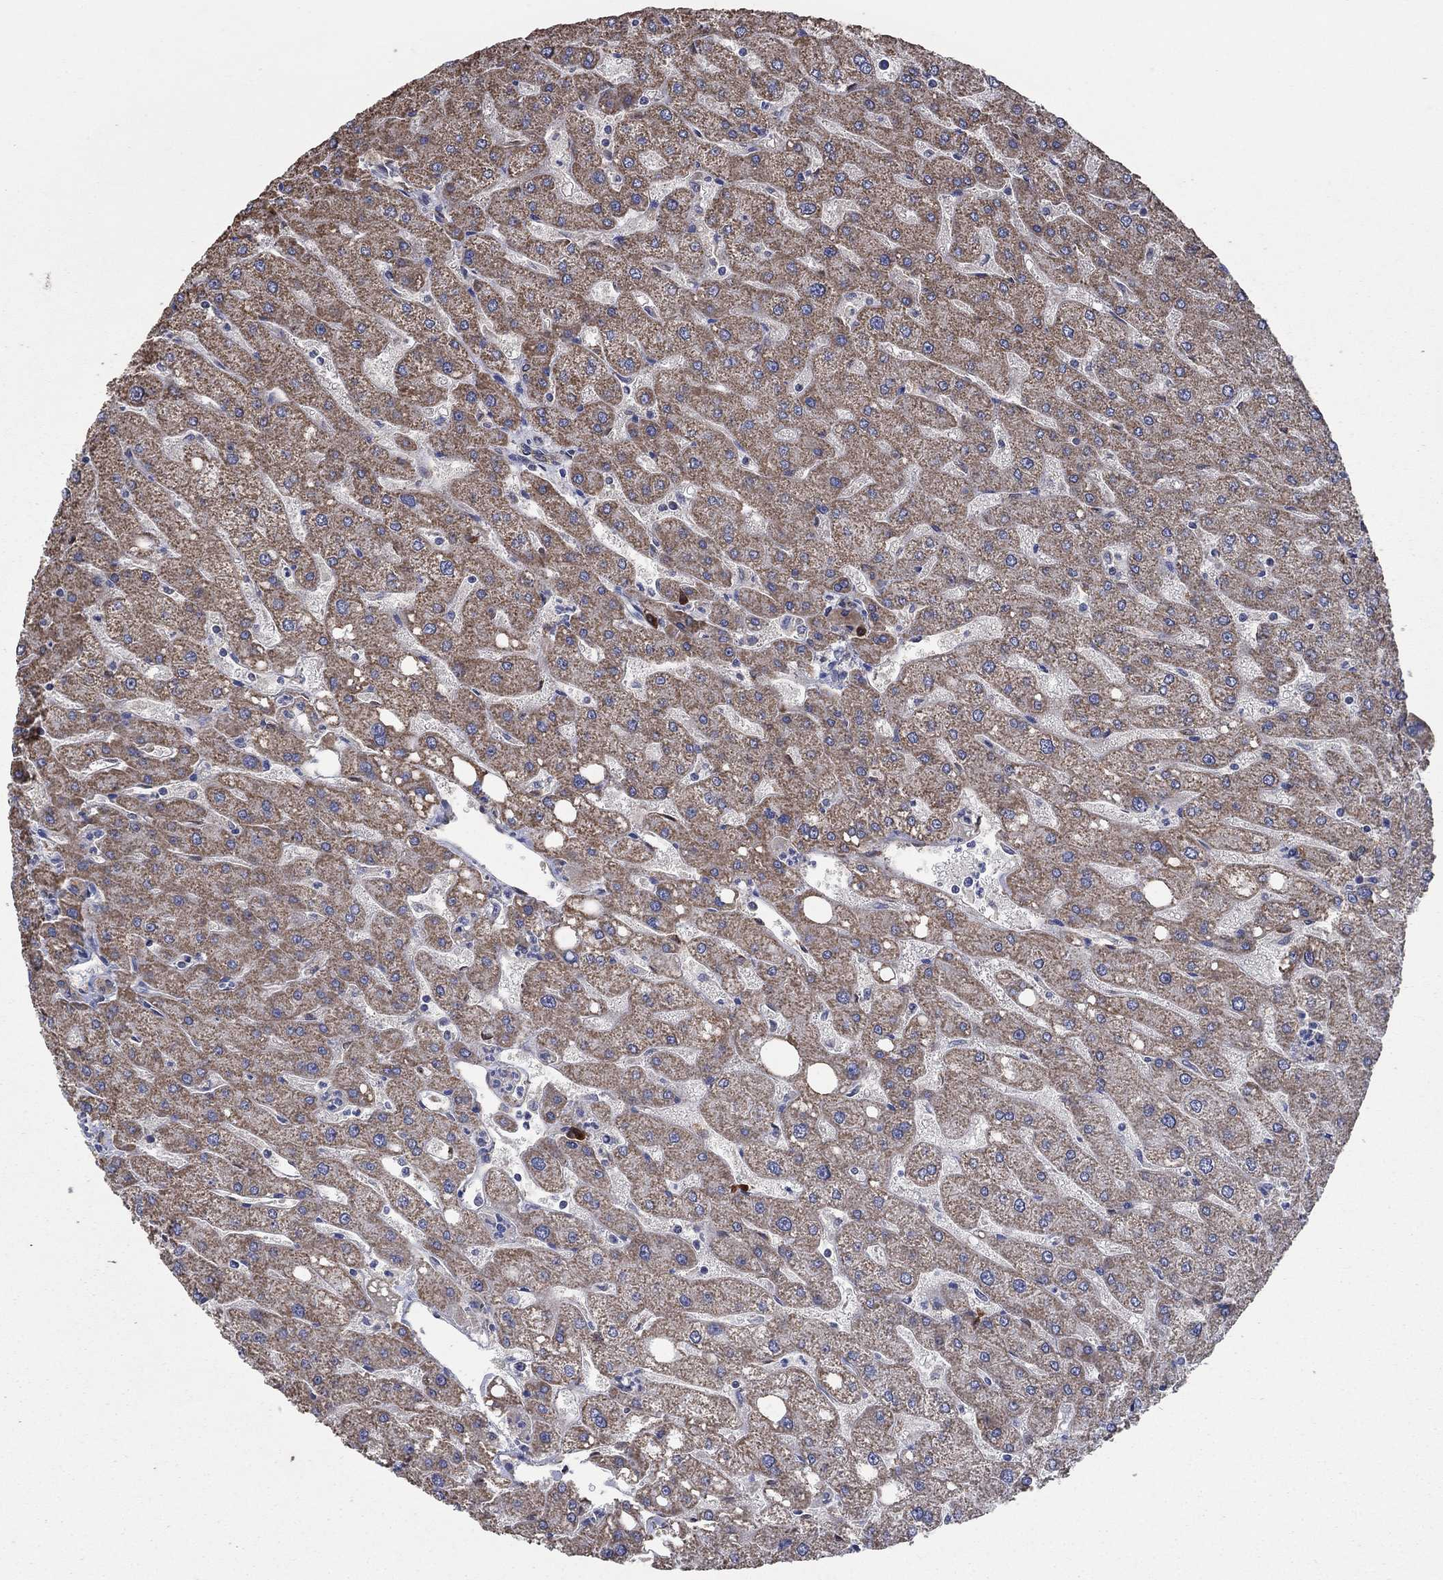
{"staining": {"intensity": "negative", "quantity": "none", "location": "none"}, "tissue": "liver", "cell_type": "Cholangiocytes", "image_type": "normal", "snomed": [{"axis": "morphology", "description": "Normal tissue, NOS"}, {"axis": "topography", "description": "Liver"}], "caption": "An immunohistochemistry image of benign liver is shown. There is no staining in cholangiocytes of liver. (Immunohistochemistry, brightfield microscopy, high magnification).", "gene": "HID1", "patient": {"sex": "male", "age": 67}}